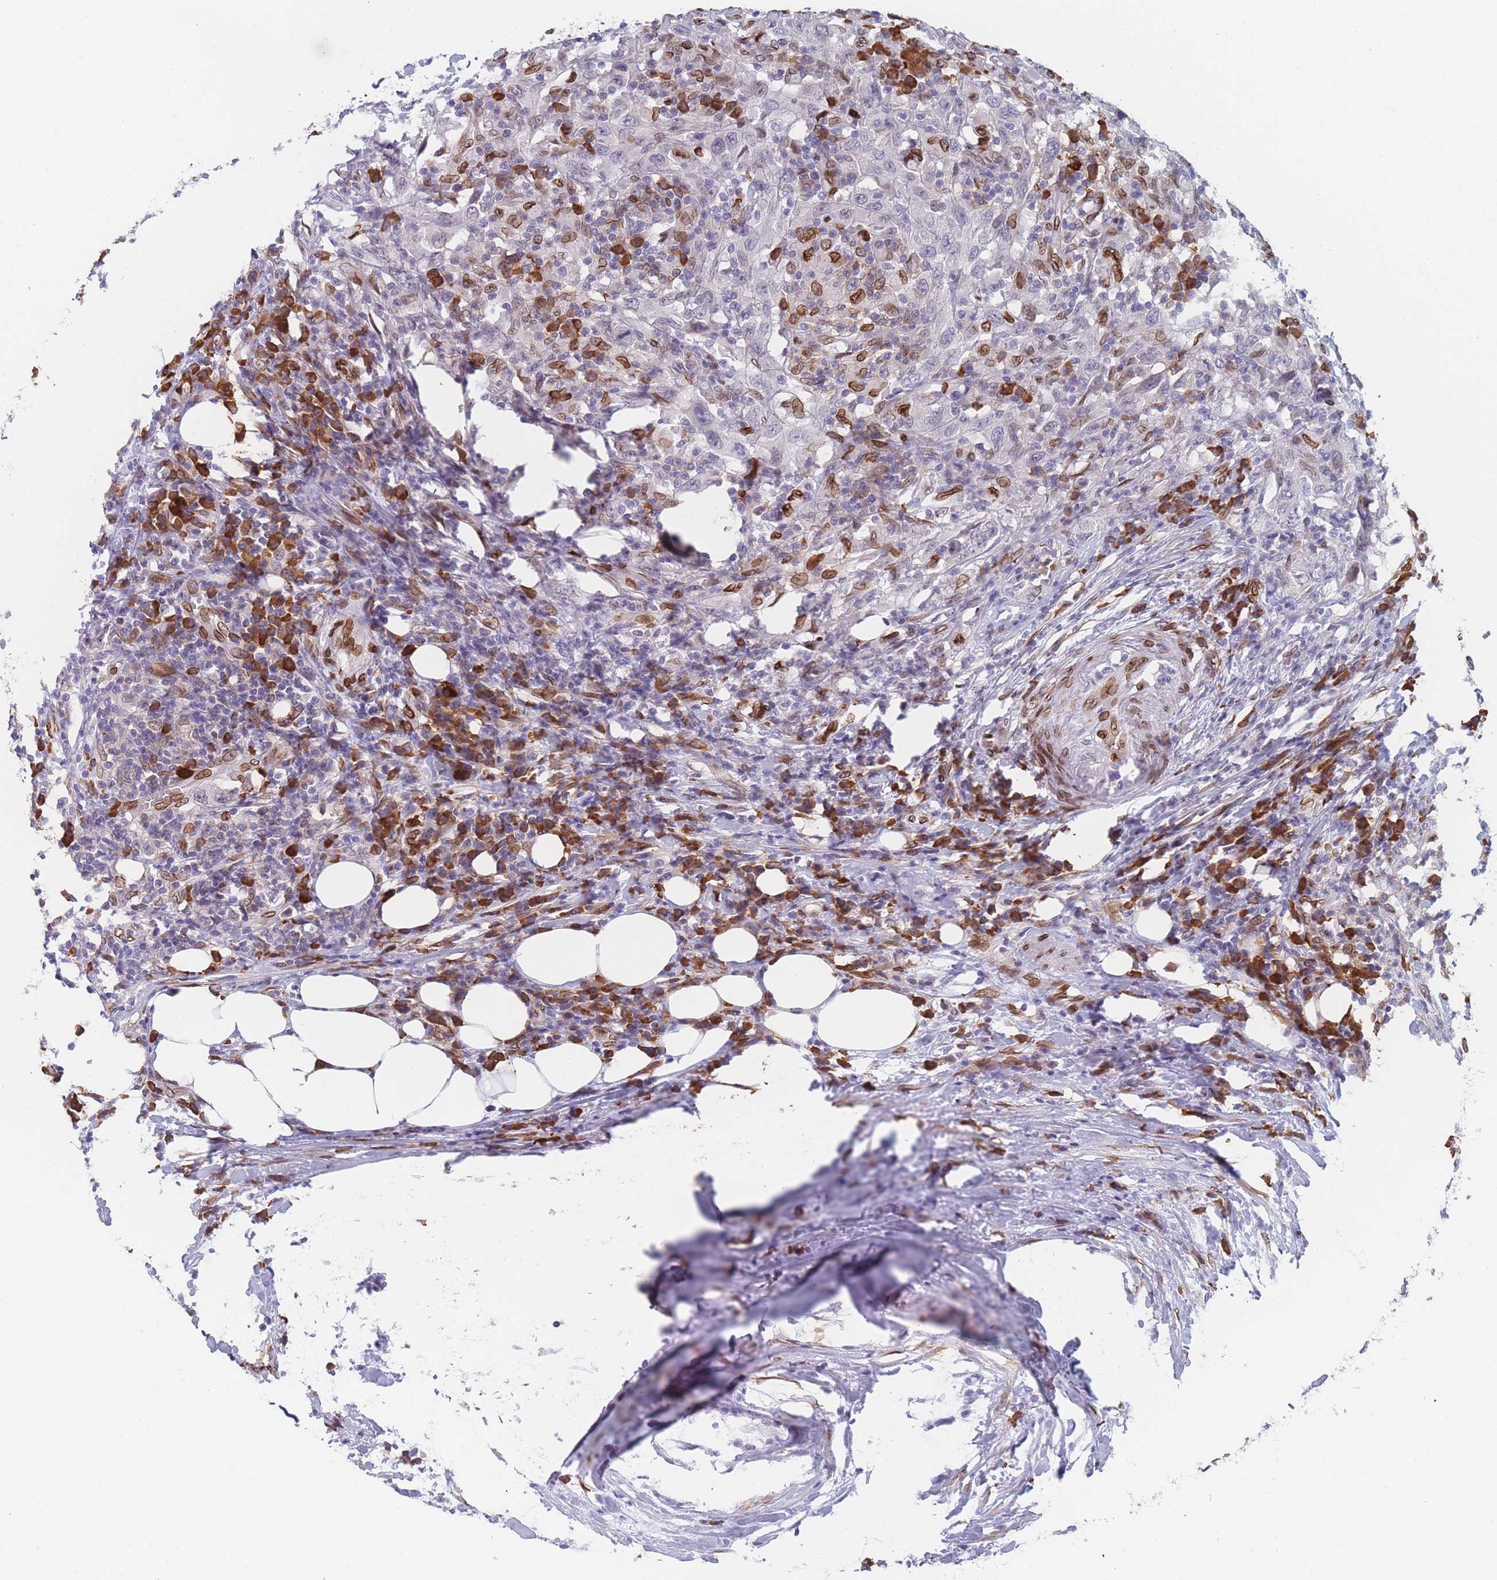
{"staining": {"intensity": "negative", "quantity": "none", "location": "none"}, "tissue": "urothelial cancer", "cell_type": "Tumor cells", "image_type": "cancer", "snomed": [{"axis": "morphology", "description": "Urothelial carcinoma, High grade"}, {"axis": "topography", "description": "Urinary bladder"}], "caption": "This is an immunohistochemistry photomicrograph of human urothelial cancer. There is no positivity in tumor cells.", "gene": "ZBTB1", "patient": {"sex": "male", "age": 61}}